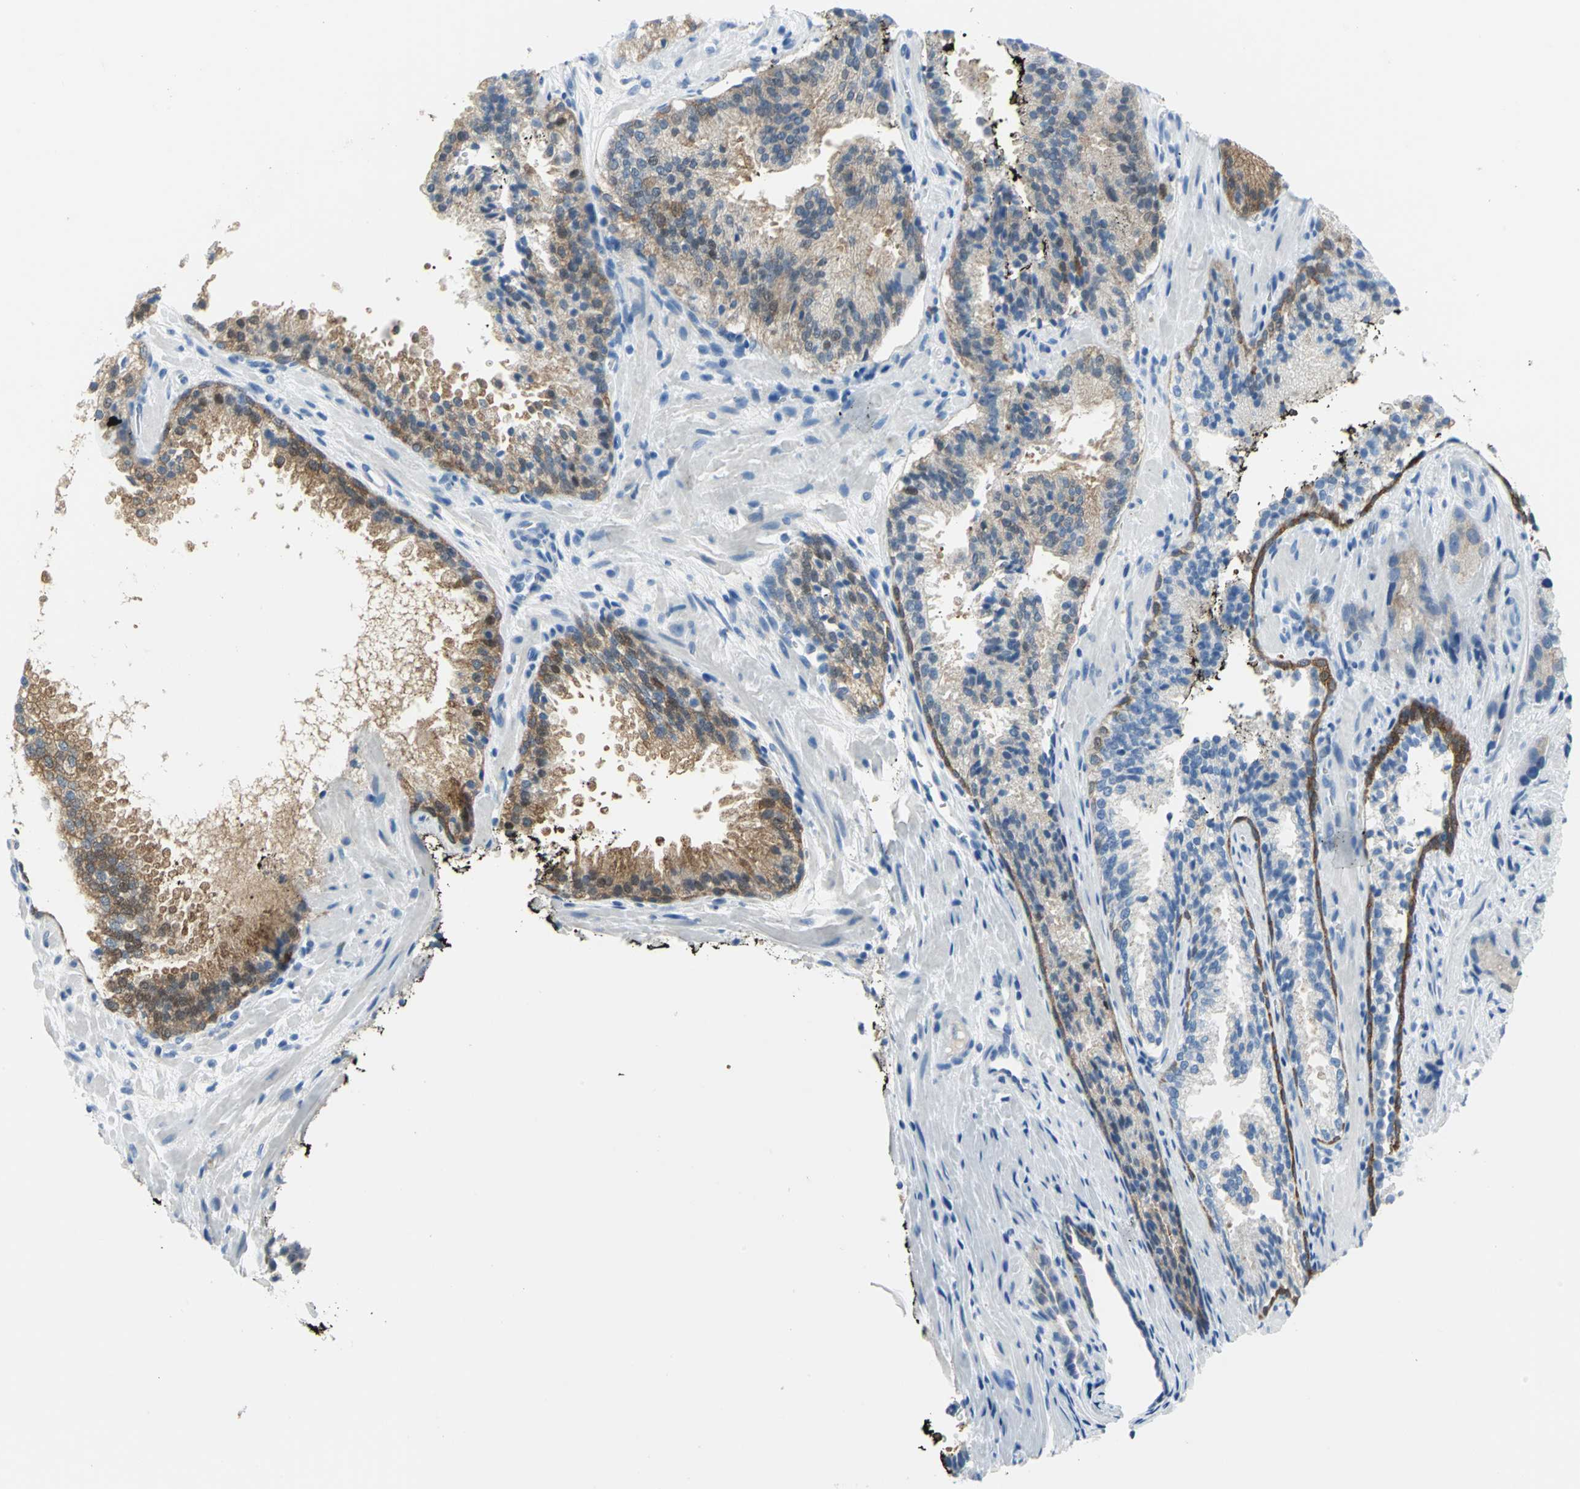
{"staining": {"intensity": "moderate", "quantity": ">75%", "location": "cytoplasmic/membranous,nuclear"}, "tissue": "prostate cancer", "cell_type": "Tumor cells", "image_type": "cancer", "snomed": [{"axis": "morphology", "description": "Adenocarcinoma, High grade"}, {"axis": "topography", "description": "Prostate"}], "caption": "Human prostate cancer stained with a protein marker demonstrates moderate staining in tumor cells.", "gene": "SFN", "patient": {"sex": "male", "age": 58}}